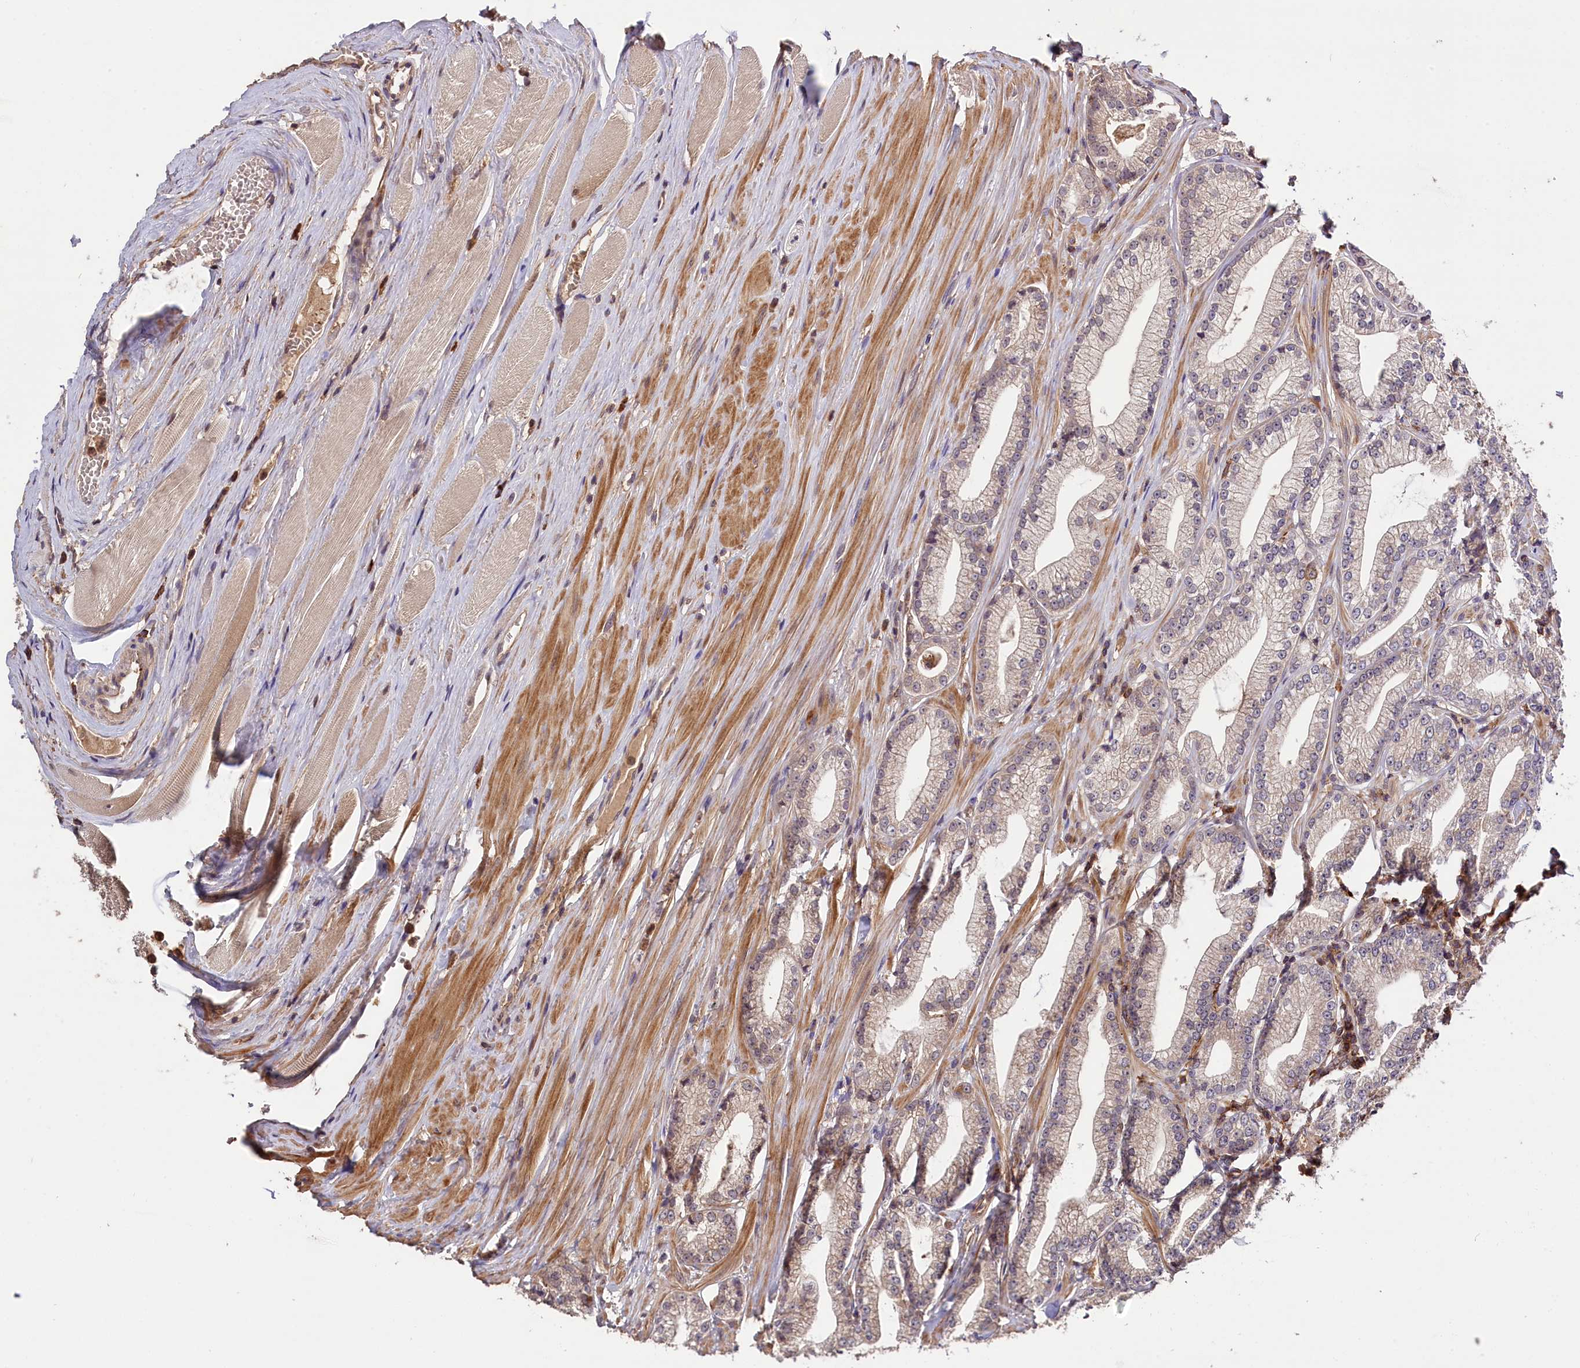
{"staining": {"intensity": "weak", "quantity": "<25%", "location": "cytoplasmic/membranous"}, "tissue": "prostate cancer", "cell_type": "Tumor cells", "image_type": "cancer", "snomed": [{"axis": "morphology", "description": "Adenocarcinoma, High grade"}, {"axis": "topography", "description": "Prostate"}], "caption": "Immunohistochemistry image of neoplastic tissue: human prostate high-grade adenocarcinoma stained with DAB shows no significant protein staining in tumor cells.", "gene": "SKIDA1", "patient": {"sex": "male", "age": 67}}